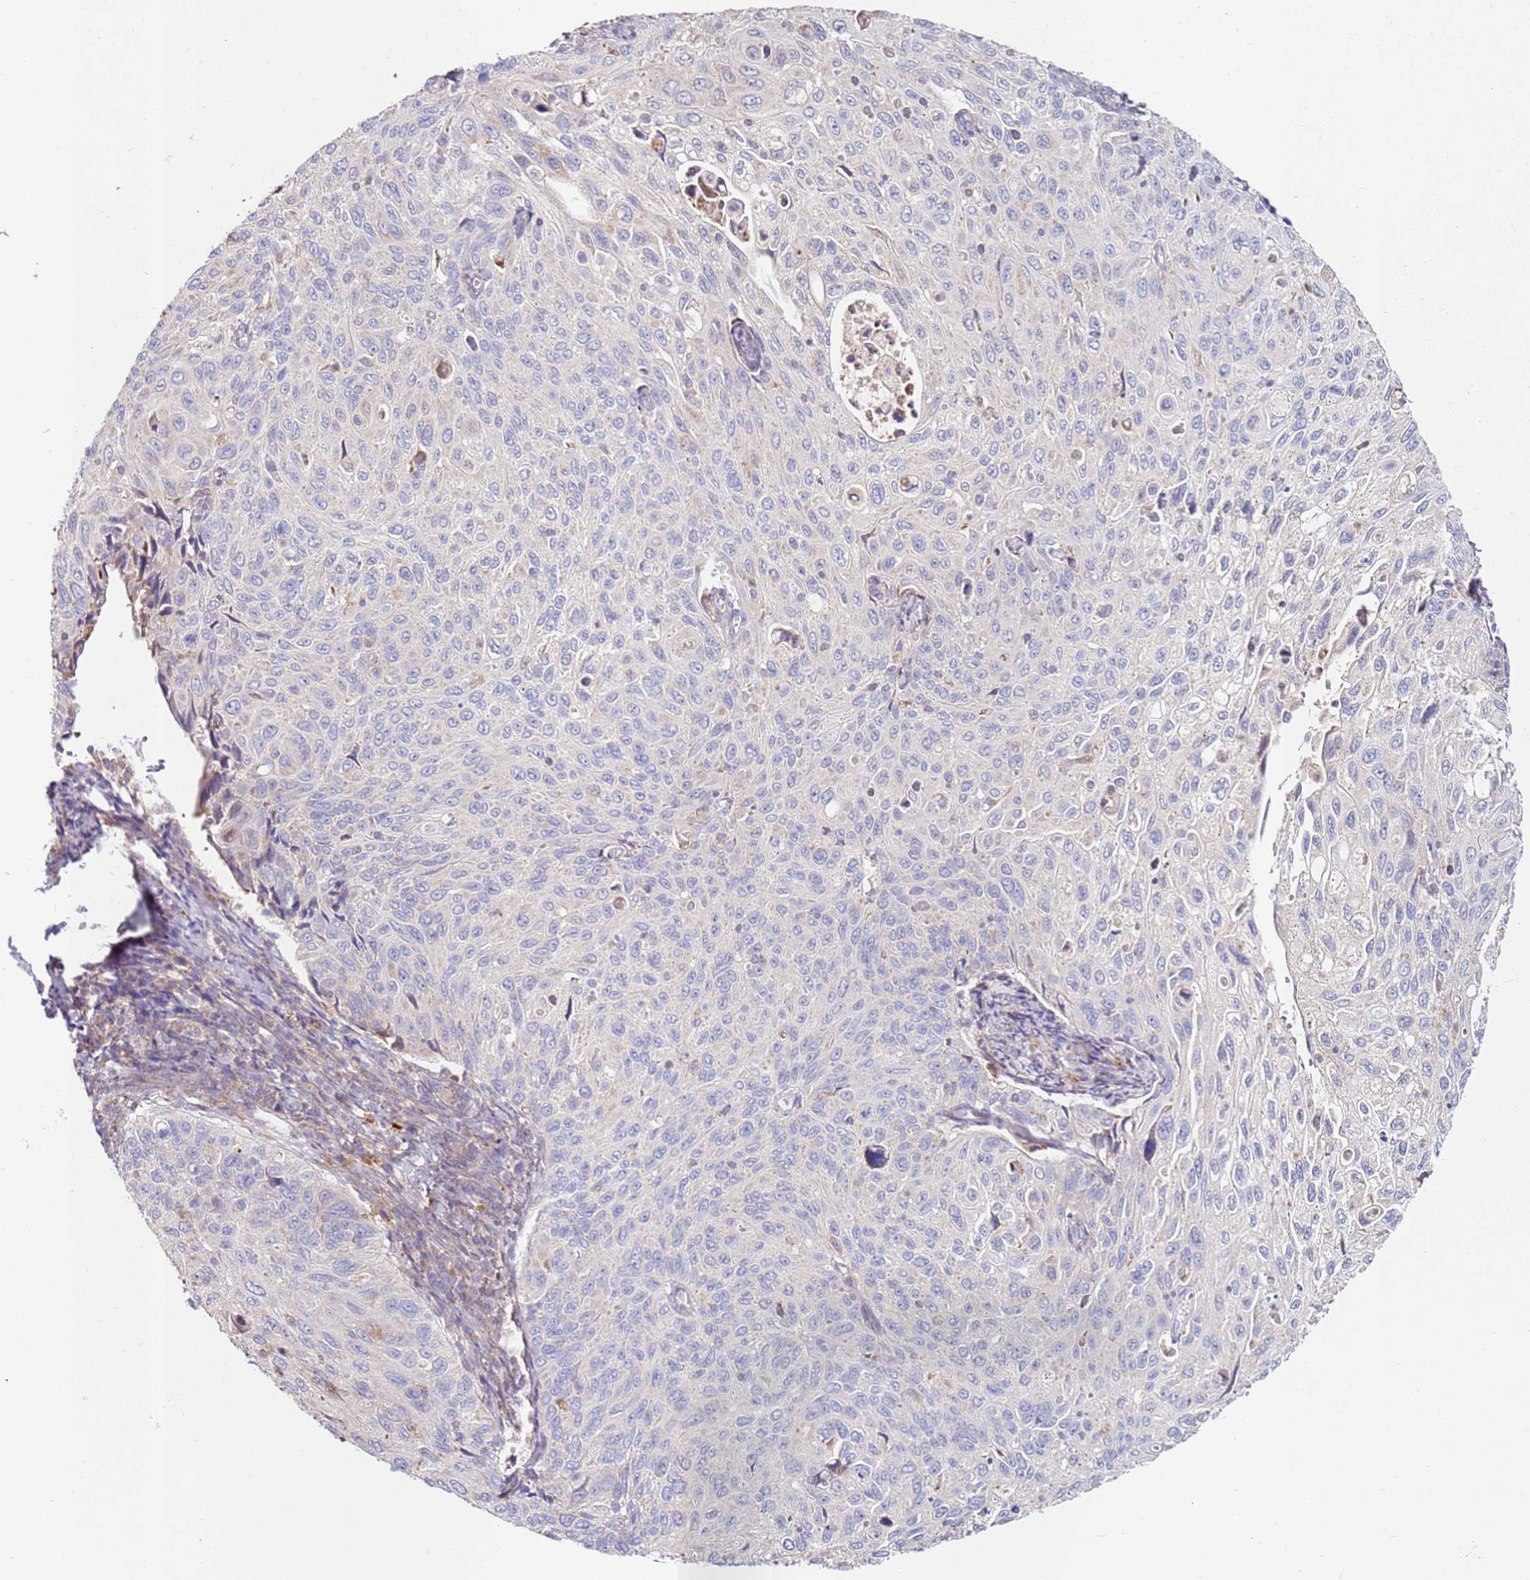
{"staining": {"intensity": "negative", "quantity": "none", "location": "none"}, "tissue": "cervical cancer", "cell_type": "Tumor cells", "image_type": "cancer", "snomed": [{"axis": "morphology", "description": "Squamous cell carcinoma, NOS"}, {"axis": "topography", "description": "Cervix"}], "caption": "Protein analysis of cervical cancer demonstrates no significant staining in tumor cells.", "gene": "CNOT9", "patient": {"sex": "female", "age": 70}}